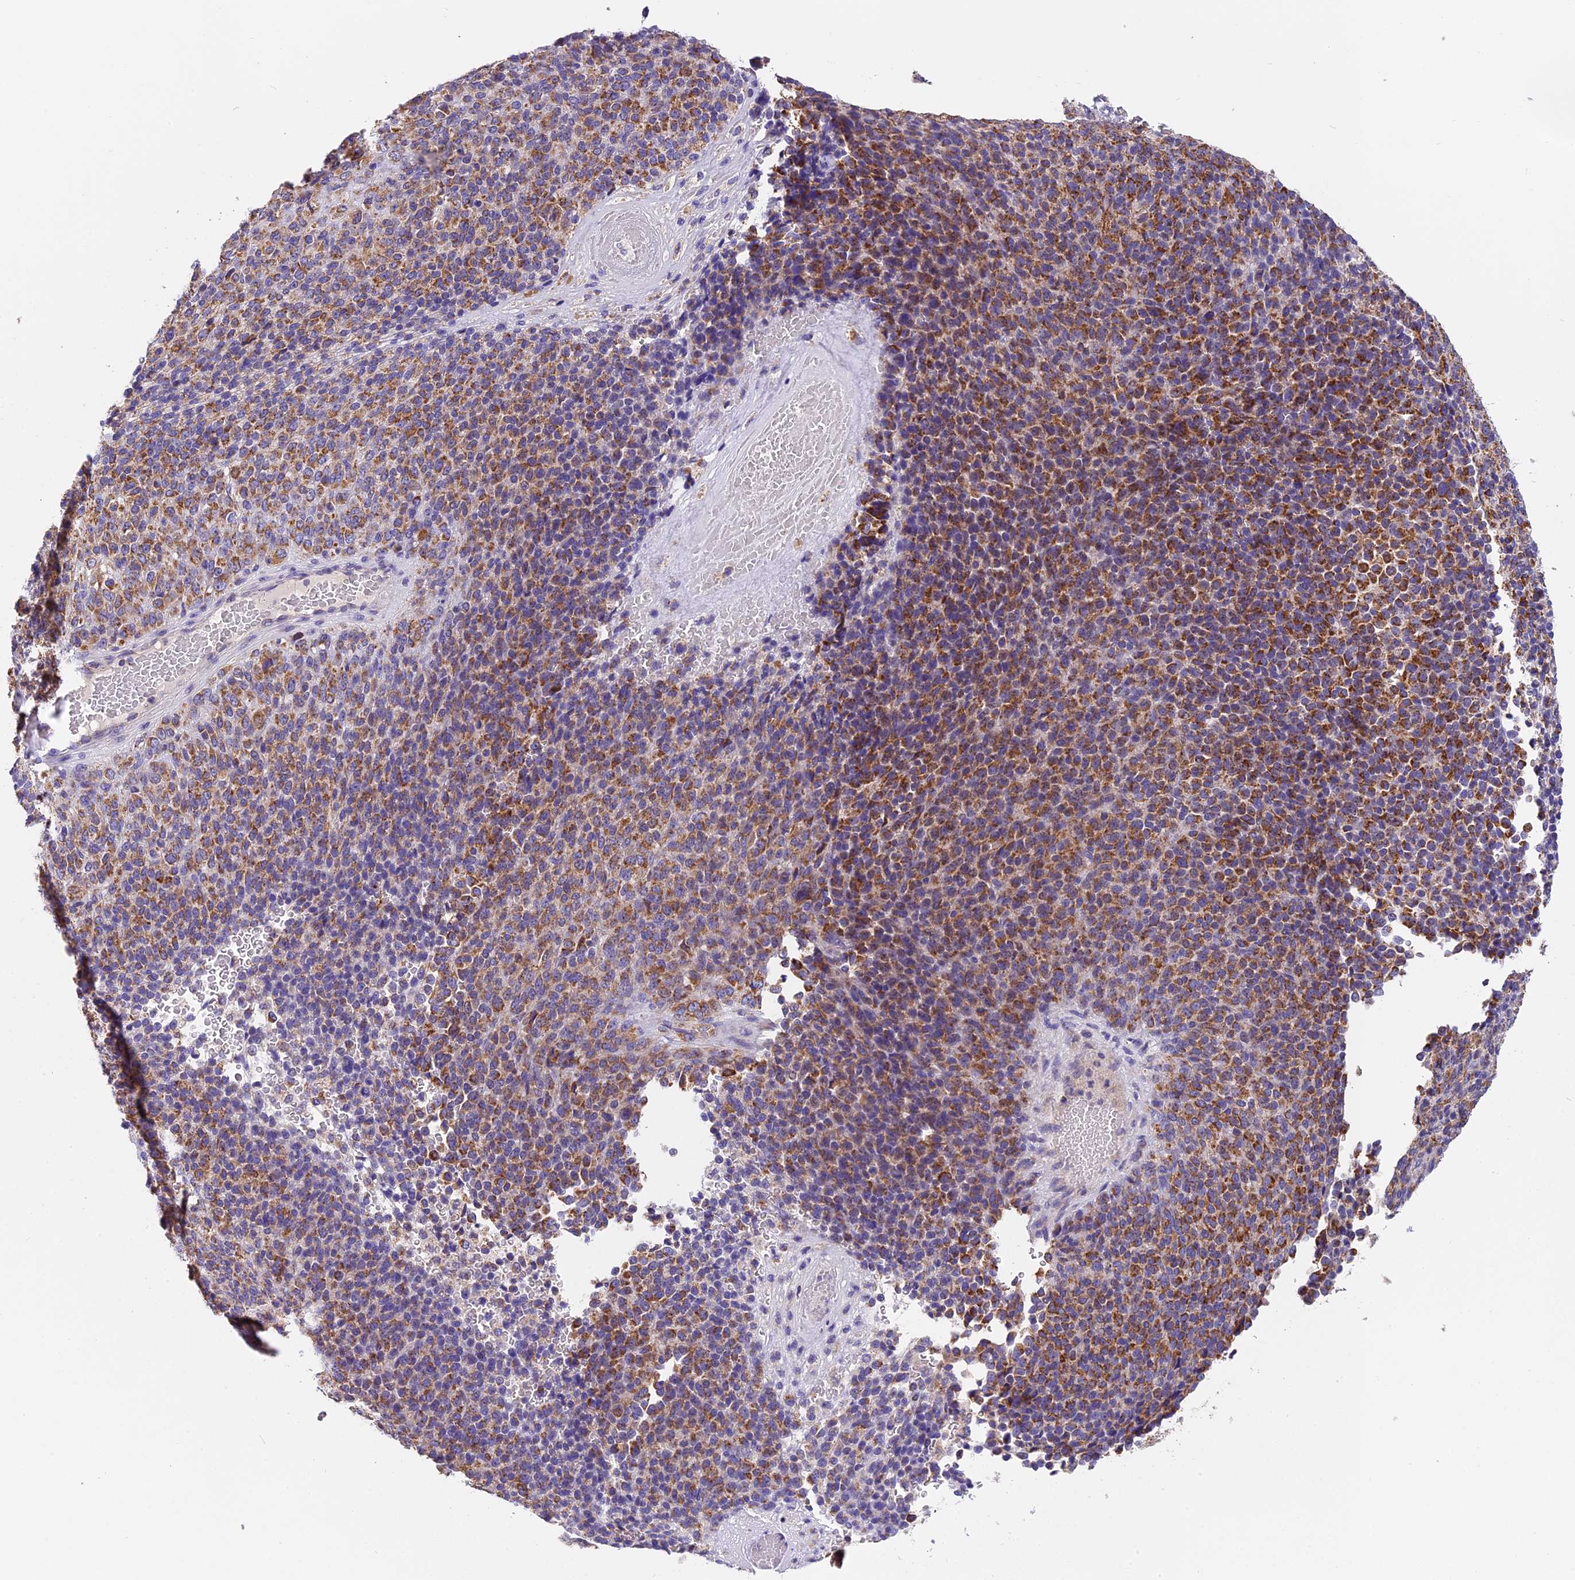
{"staining": {"intensity": "moderate", "quantity": ">75%", "location": "cytoplasmic/membranous"}, "tissue": "melanoma", "cell_type": "Tumor cells", "image_type": "cancer", "snomed": [{"axis": "morphology", "description": "Malignant melanoma, Metastatic site"}, {"axis": "topography", "description": "Brain"}], "caption": "A photomicrograph of human melanoma stained for a protein displays moderate cytoplasmic/membranous brown staining in tumor cells. The staining was performed using DAB (3,3'-diaminobenzidine) to visualize the protein expression in brown, while the nuclei were stained in blue with hematoxylin (Magnification: 20x).", "gene": "MGME1", "patient": {"sex": "female", "age": 56}}